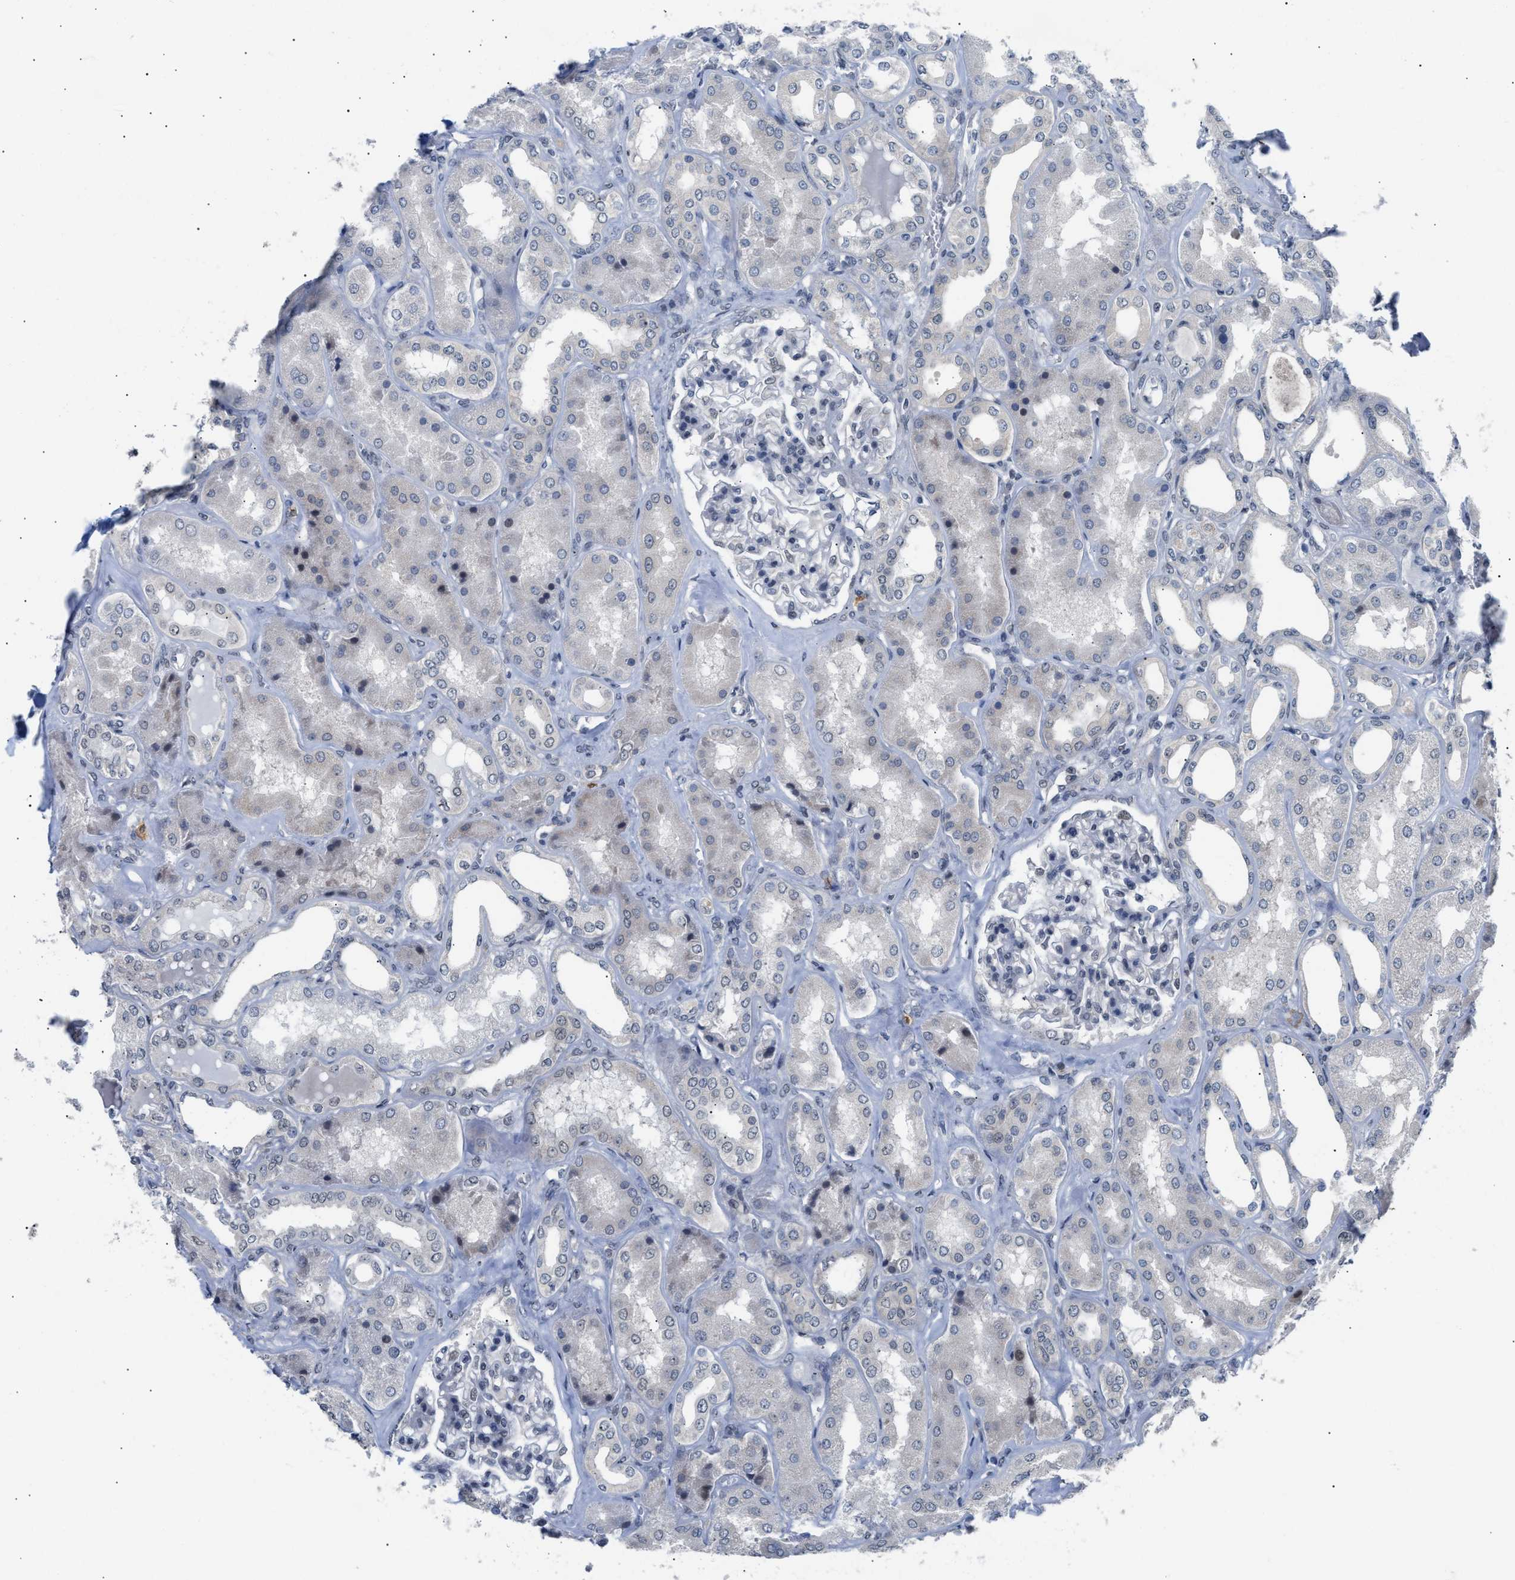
{"staining": {"intensity": "negative", "quantity": "none", "location": "none"}, "tissue": "kidney", "cell_type": "Cells in glomeruli", "image_type": "normal", "snomed": [{"axis": "morphology", "description": "Normal tissue, NOS"}, {"axis": "topography", "description": "Kidney"}], "caption": "IHC histopathology image of benign kidney: kidney stained with DAB (3,3'-diaminobenzidine) displays no significant protein expression in cells in glomeruli. (Brightfield microscopy of DAB (3,3'-diaminobenzidine) immunohistochemistry at high magnification).", "gene": "TXNRD3", "patient": {"sex": "female", "age": 56}}